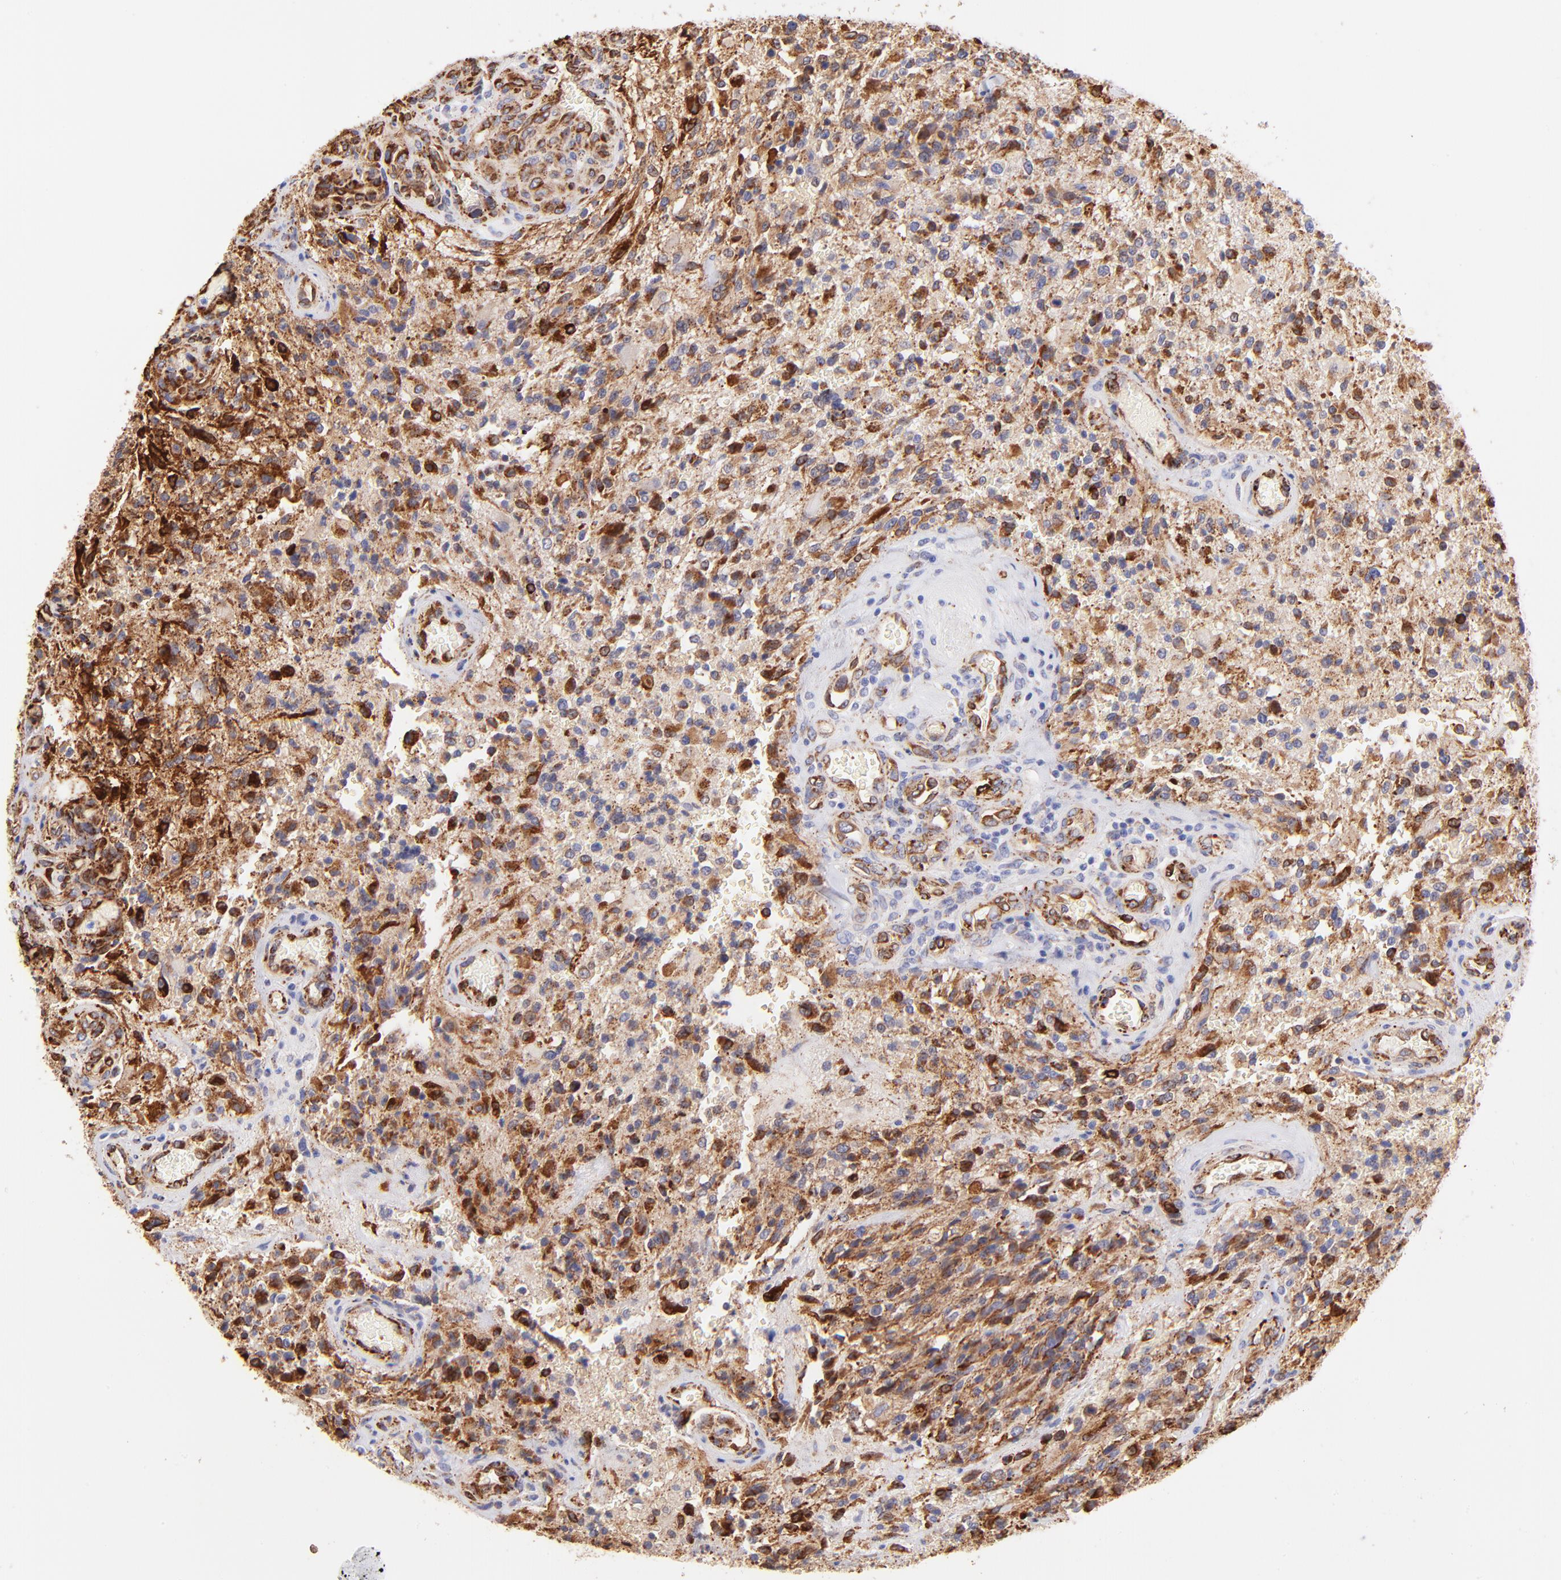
{"staining": {"intensity": "strong", "quantity": ">75%", "location": "cytoplasmic/membranous"}, "tissue": "glioma", "cell_type": "Tumor cells", "image_type": "cancer", "snomed": [{"axis": "morphology", "description": "Normal tissue, NOS"}, {"axis": "morphology", "description": "Glioma, malignant, High grade"}, {"axis": "topography", "description": "Cerebral cortex"}], "caption": "Brown immunohistochemical staining in human high-grade glioma (malignant) exhibits strong cytoplasmic/membranous positivity in about >75% of tumor cells. The protein is shown in brown color, while the nuclei are stained blue.", "gene": "SPARC", "patient": {"sex": "male", "age": 56}}